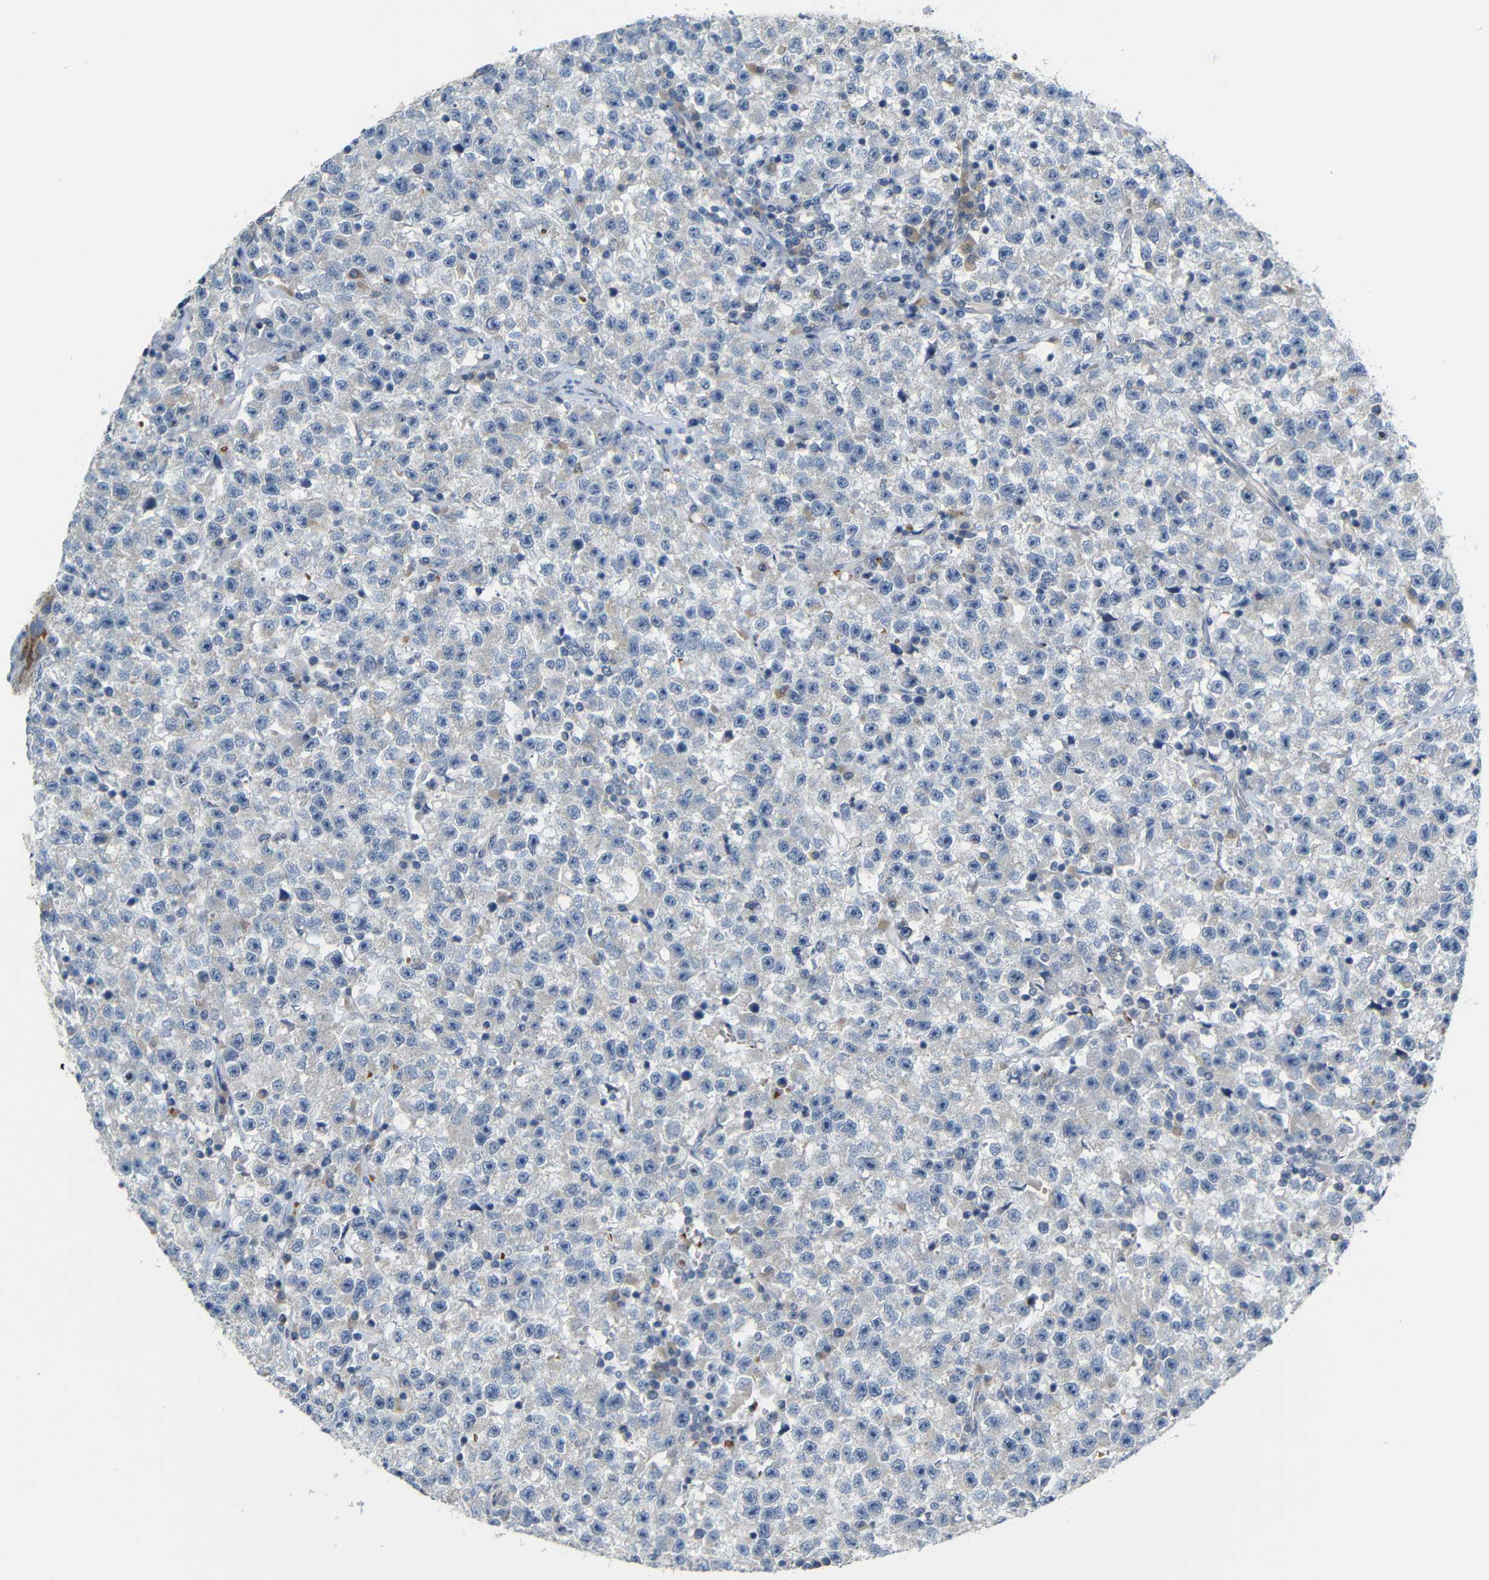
{"staining": {"intensity": "weak", "quantity": "25%-75%", "location": "cytoplasmic/membranous"}, "tissue": "testis cancer", "cell_type": "Tumor cells", "image_type": "cancer", "snomed": [{"axis": "morphology", "description": "Seminoma, NOS"}, {"axis": "topography", "description": "Testis"}], "caption": "This image reveals testis cancer stained with immunohistochemistry to label a protein in brown. The cytoplasmic/membranous of tumor cells show weak positivity for the protein. Nuclei are counter-stained blue.", "gene": "TBC1D32", "patient": {"sex": "male", "age": 22}}